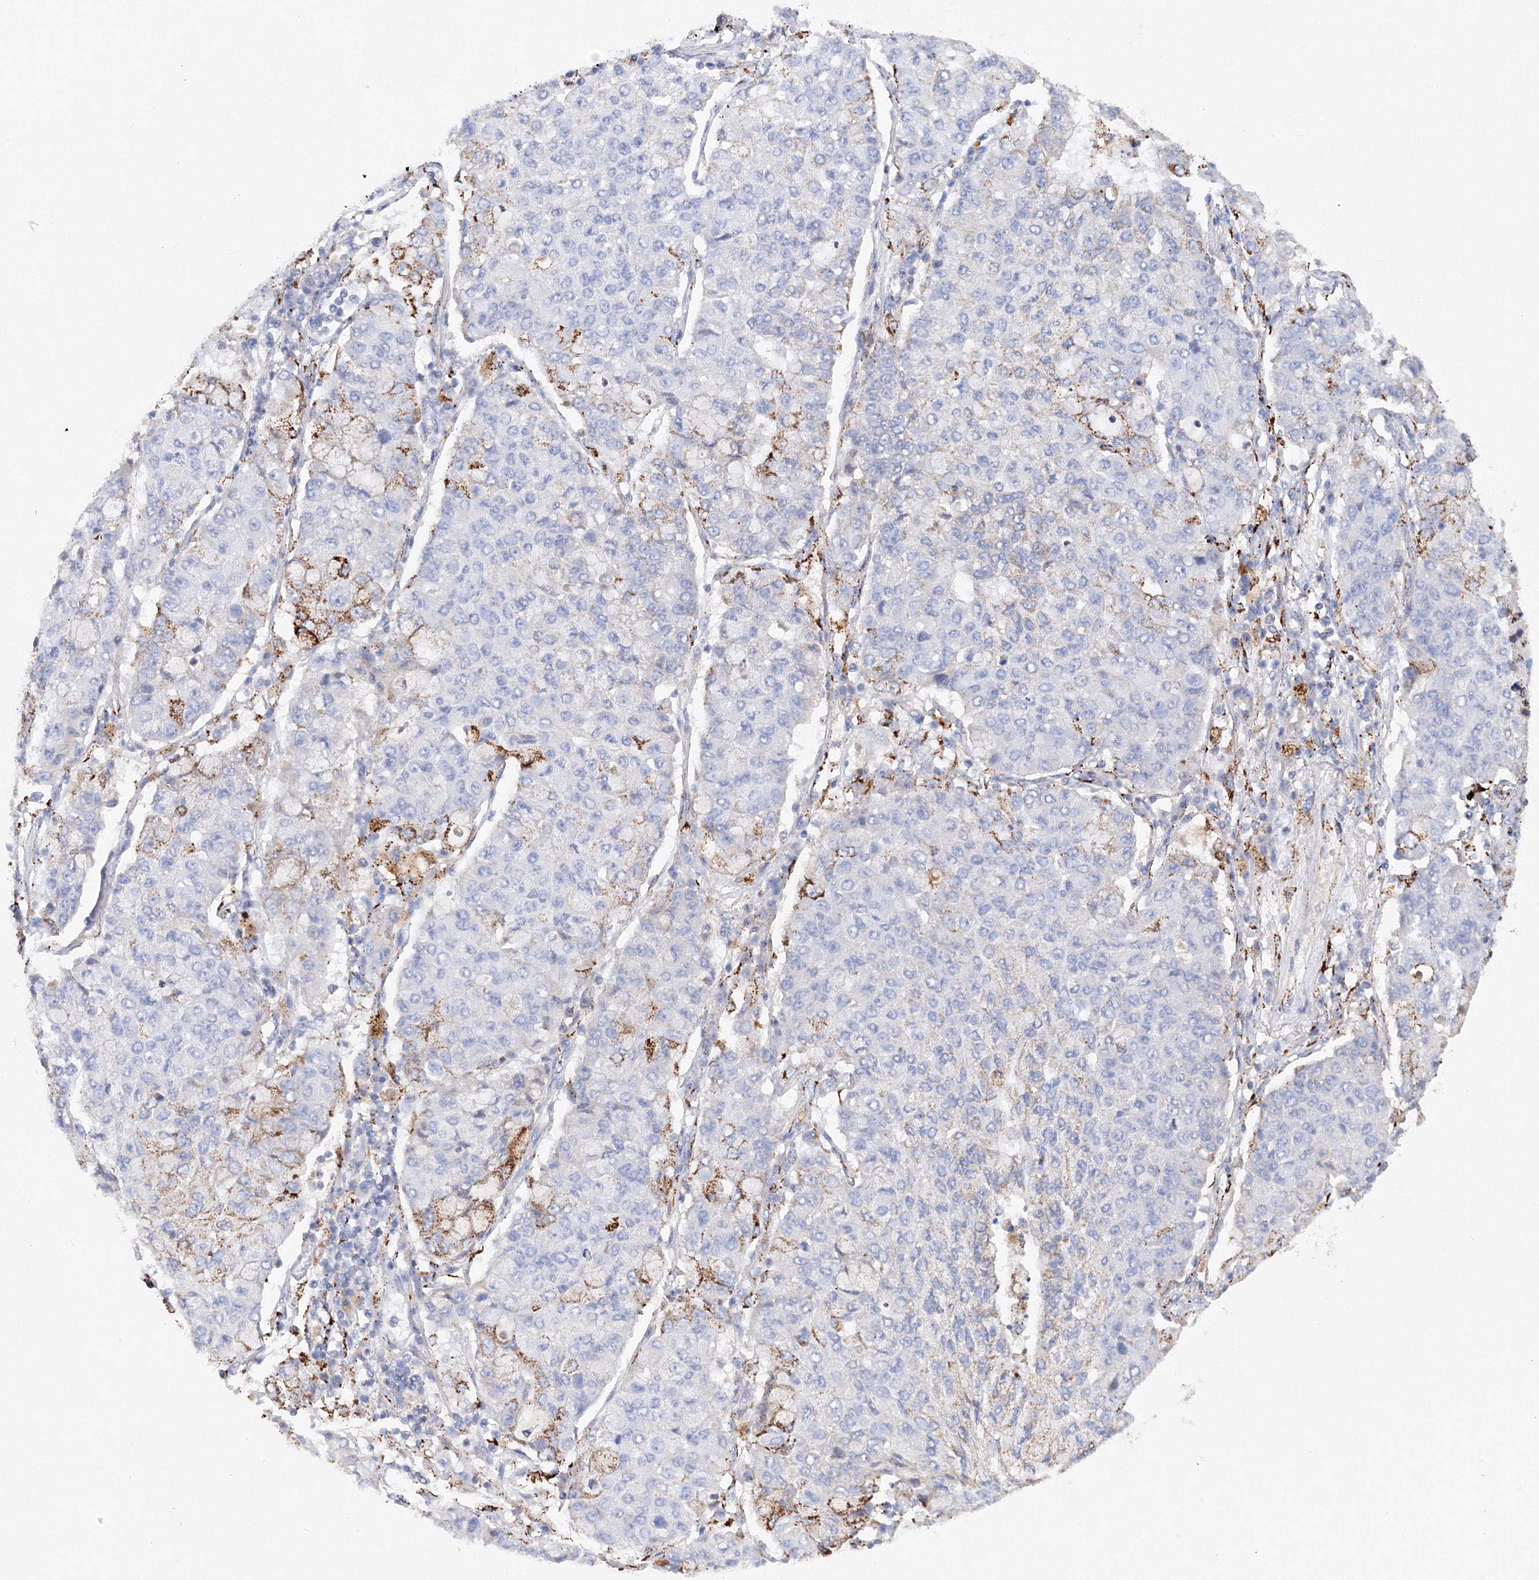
{"staining": {"intensity": "negative", "quantity": "none", "location": "none"}, "tissue": "lung cancer", "cell_type": "Tumor cells", "image_type": "cancer", "snomed": [{"axis": "morphology", "description": "Squamous cell carcinoma, NOS"}, {"axis": "topography", "description": "Lung"}], "caption": "Tumor cells show no significant positivity in lung cancer.", "gene": "MERTK", "patient": {"sex": "male", "age": 74}}